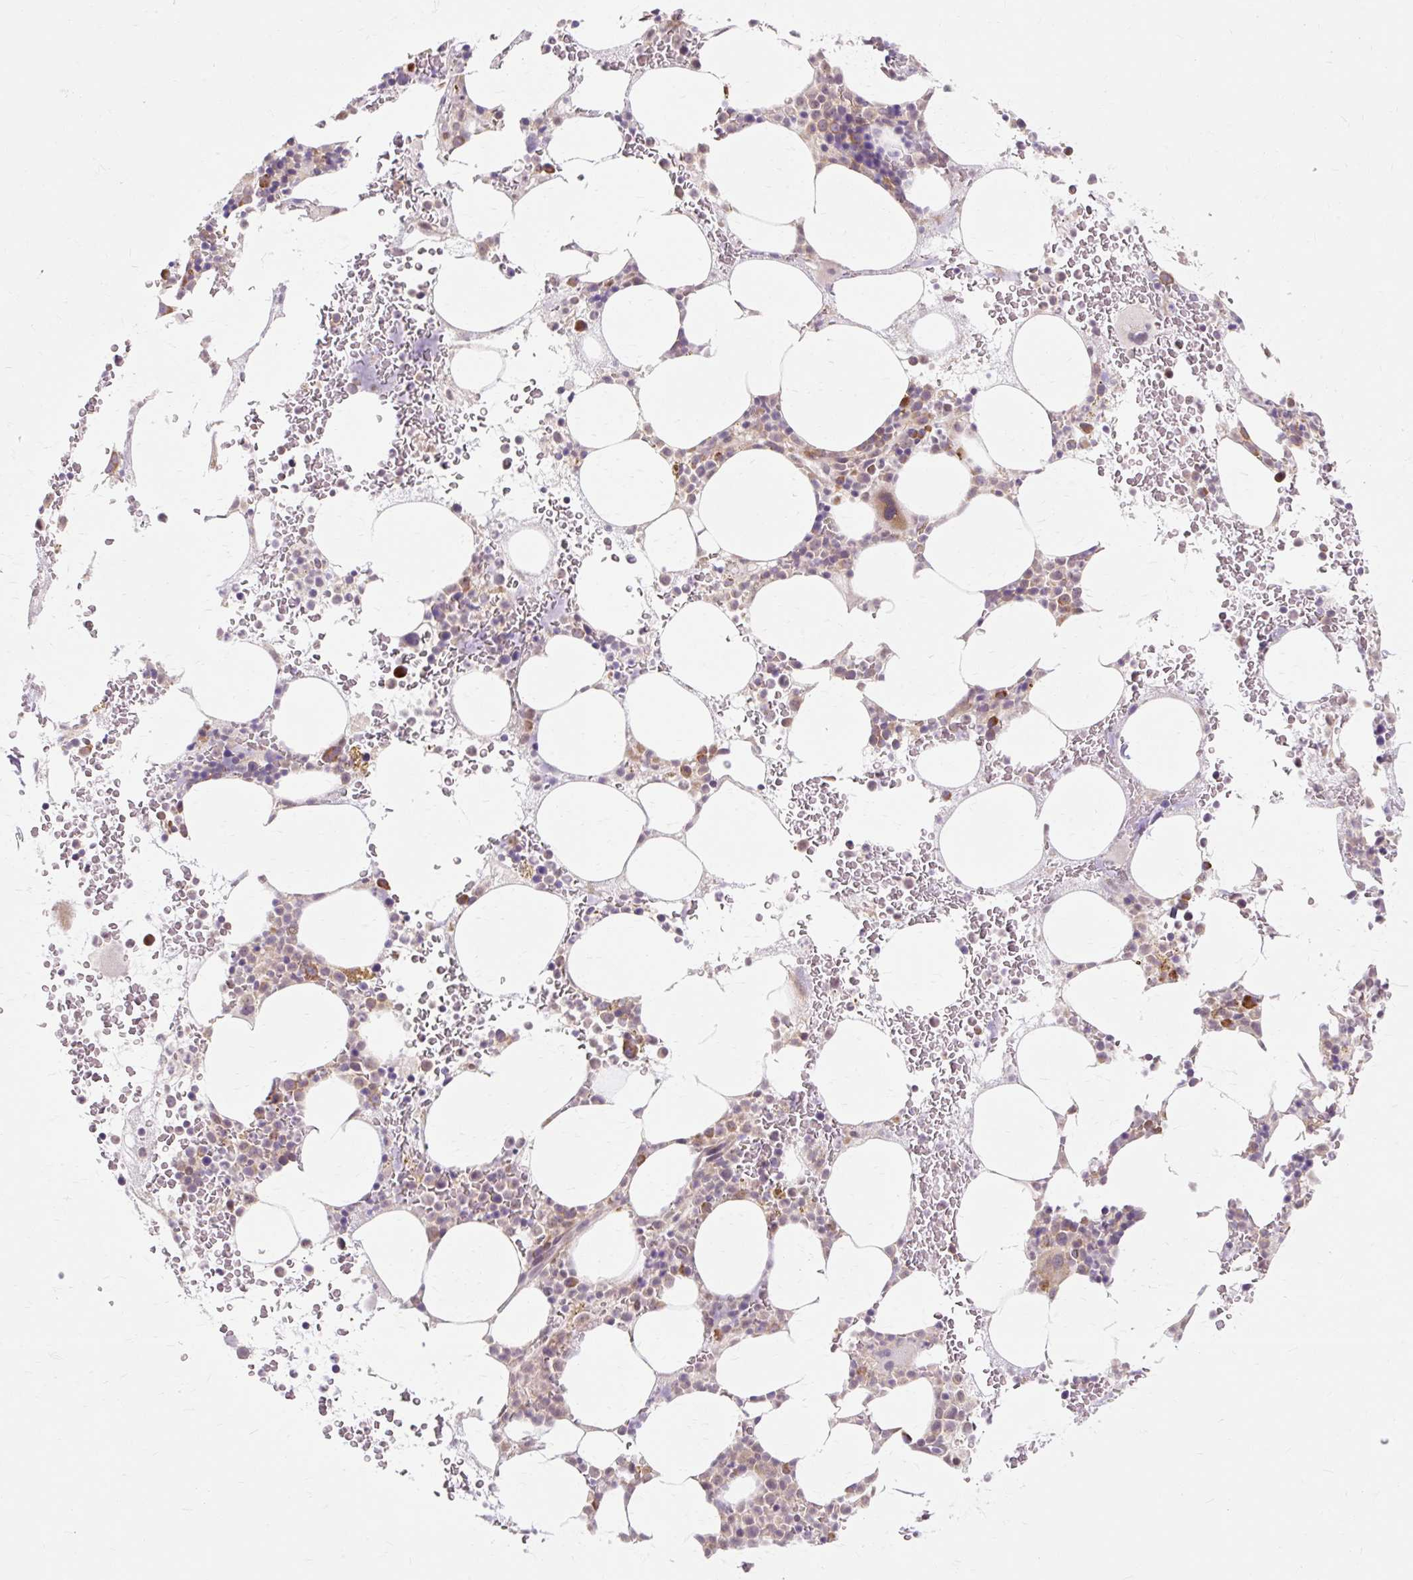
{"staining": {"intensity": "moderate", "quantity": "<25%", "location": "cytoplasmic/membranous"}, "tissue": "bone marrow", "cell_type": "Hematopoietic cells", "image_type": "normal", "snomed": [{"axis": "morphology", "description": "Normal tissue, NOS"}, {"axis": "topography", "description": "Bone marrow"}], "caption": "Unremarkable bone marrow was stained to show a protein in brown. There is low levels of moderate cytoplasmic/membranous staining in about <25% of hematopoietic cells. Nuclei are stained in blue.", "gene": "GEMIN2", "patient": {"sex": "male", "age": 62}}